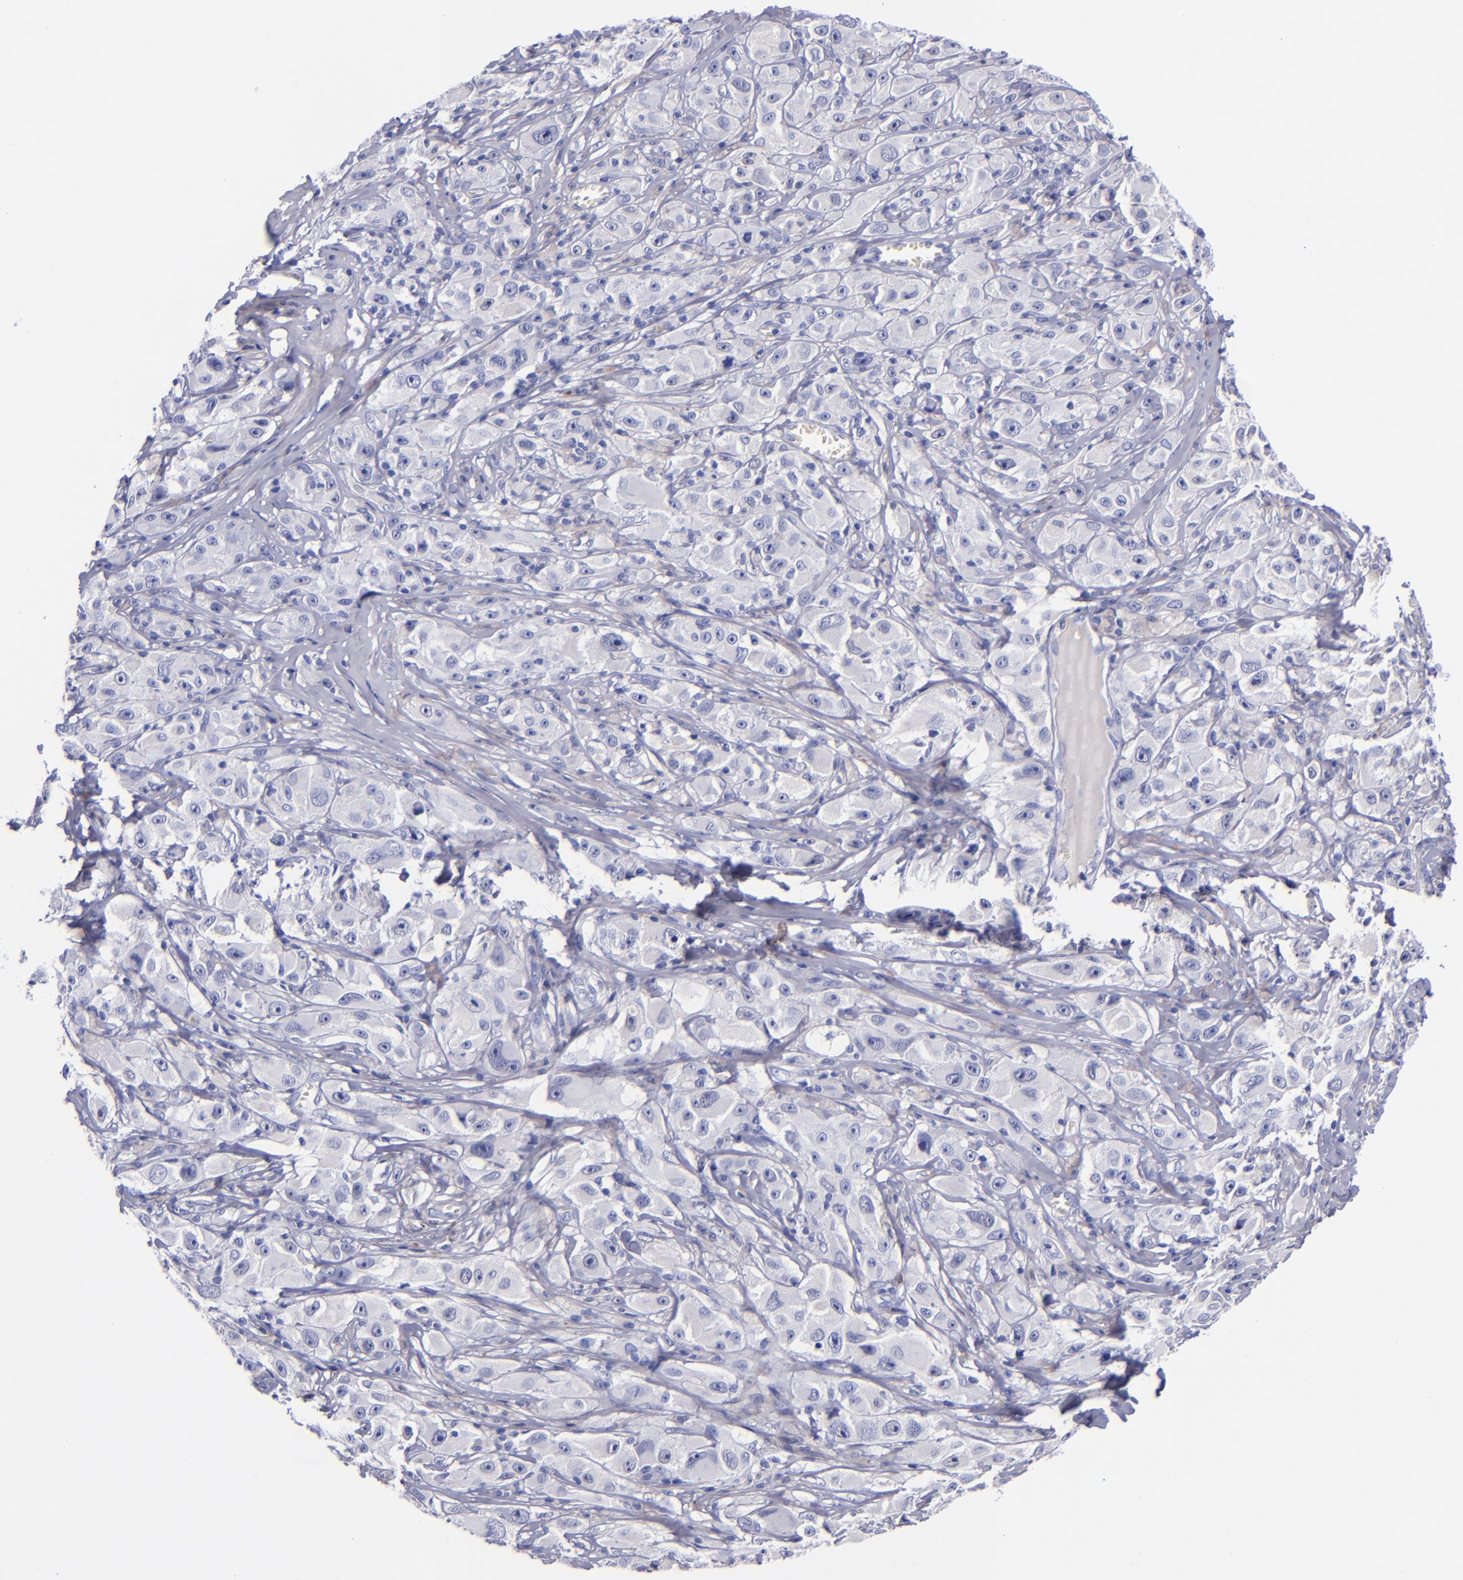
{"staining": {"intensity": "negative", "quantity": "none", "location": "none"}, "tissue": "melanoma", "cell_type": "Tumor cells", "image_type": "cancer", "snomed": [{"axis": "morphology", "description": "Malignant melanoma, NOS"}, {"axis": "topography", "description": "Skin"}], "caption": "This is a micrograph of IHC staining of malignant melanoma, which shows no expression in tumor cells.", "gene": "SV2A", "patient": {"sex": "male", "age": 56}}